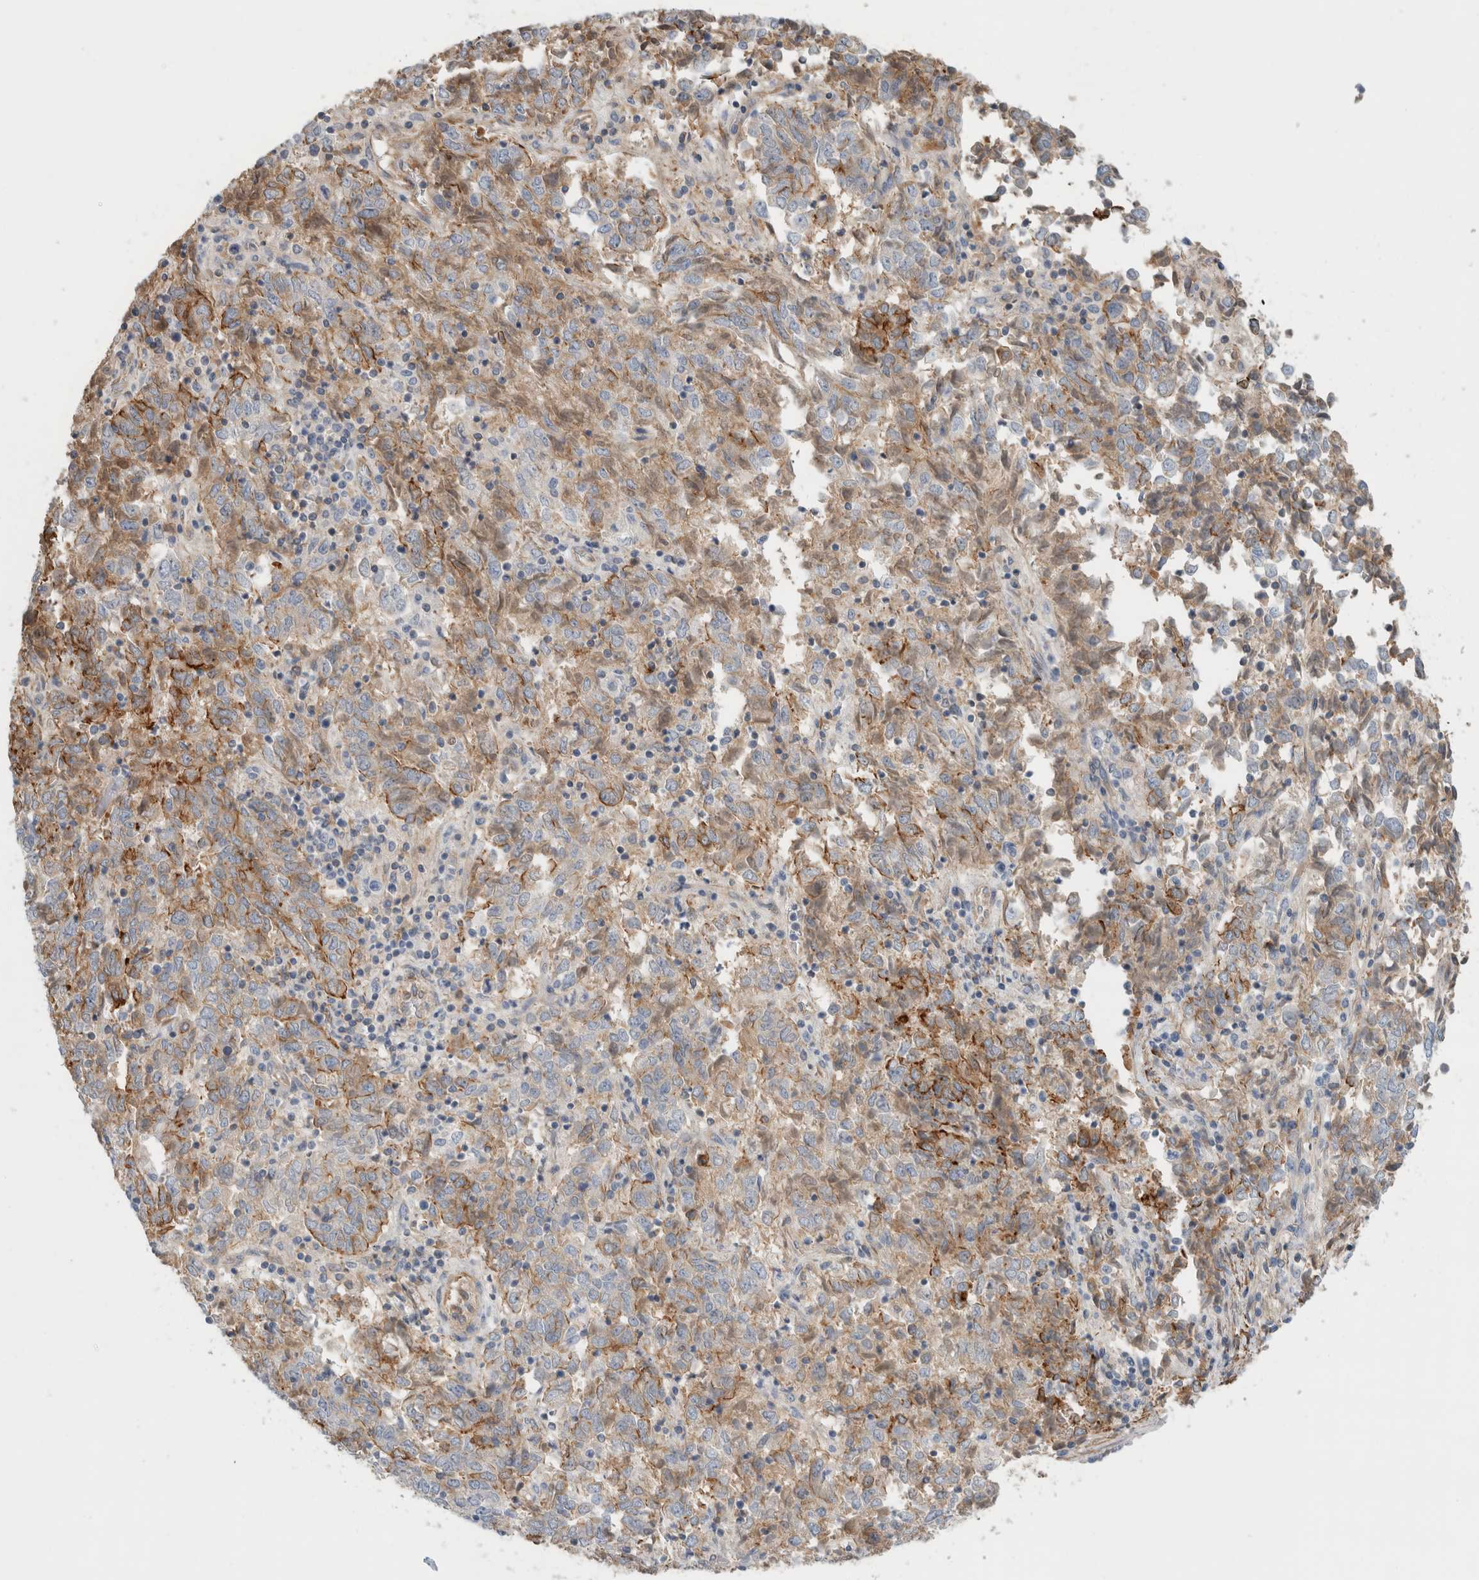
{"staining": {"intensity": "moderate", "quantity": "25%-75%", "location": "cytoplasmic/membranous"}, "tissue": "endometrial cancer", "cell_type": "Tumor cells", "image_type": "cancer", "snomed": [{"axis": "morphology", "description": "Adenocarcinoma, NOS"}, {"axis": "topography", "description": "Endometrium"}], "caption": "High-power microscopy captured an immunohistochemistry (IHC) histopathology image of adenocarcinoma (endometrial), revealing moderate cytoplasmic/membranous expression in about 25%-75% of tumor cells. (brown staining indicates protein expression, while blue staining denotes nuclei).", "gene": "CFI", "patient": {"sex": "female", "age": 80}}